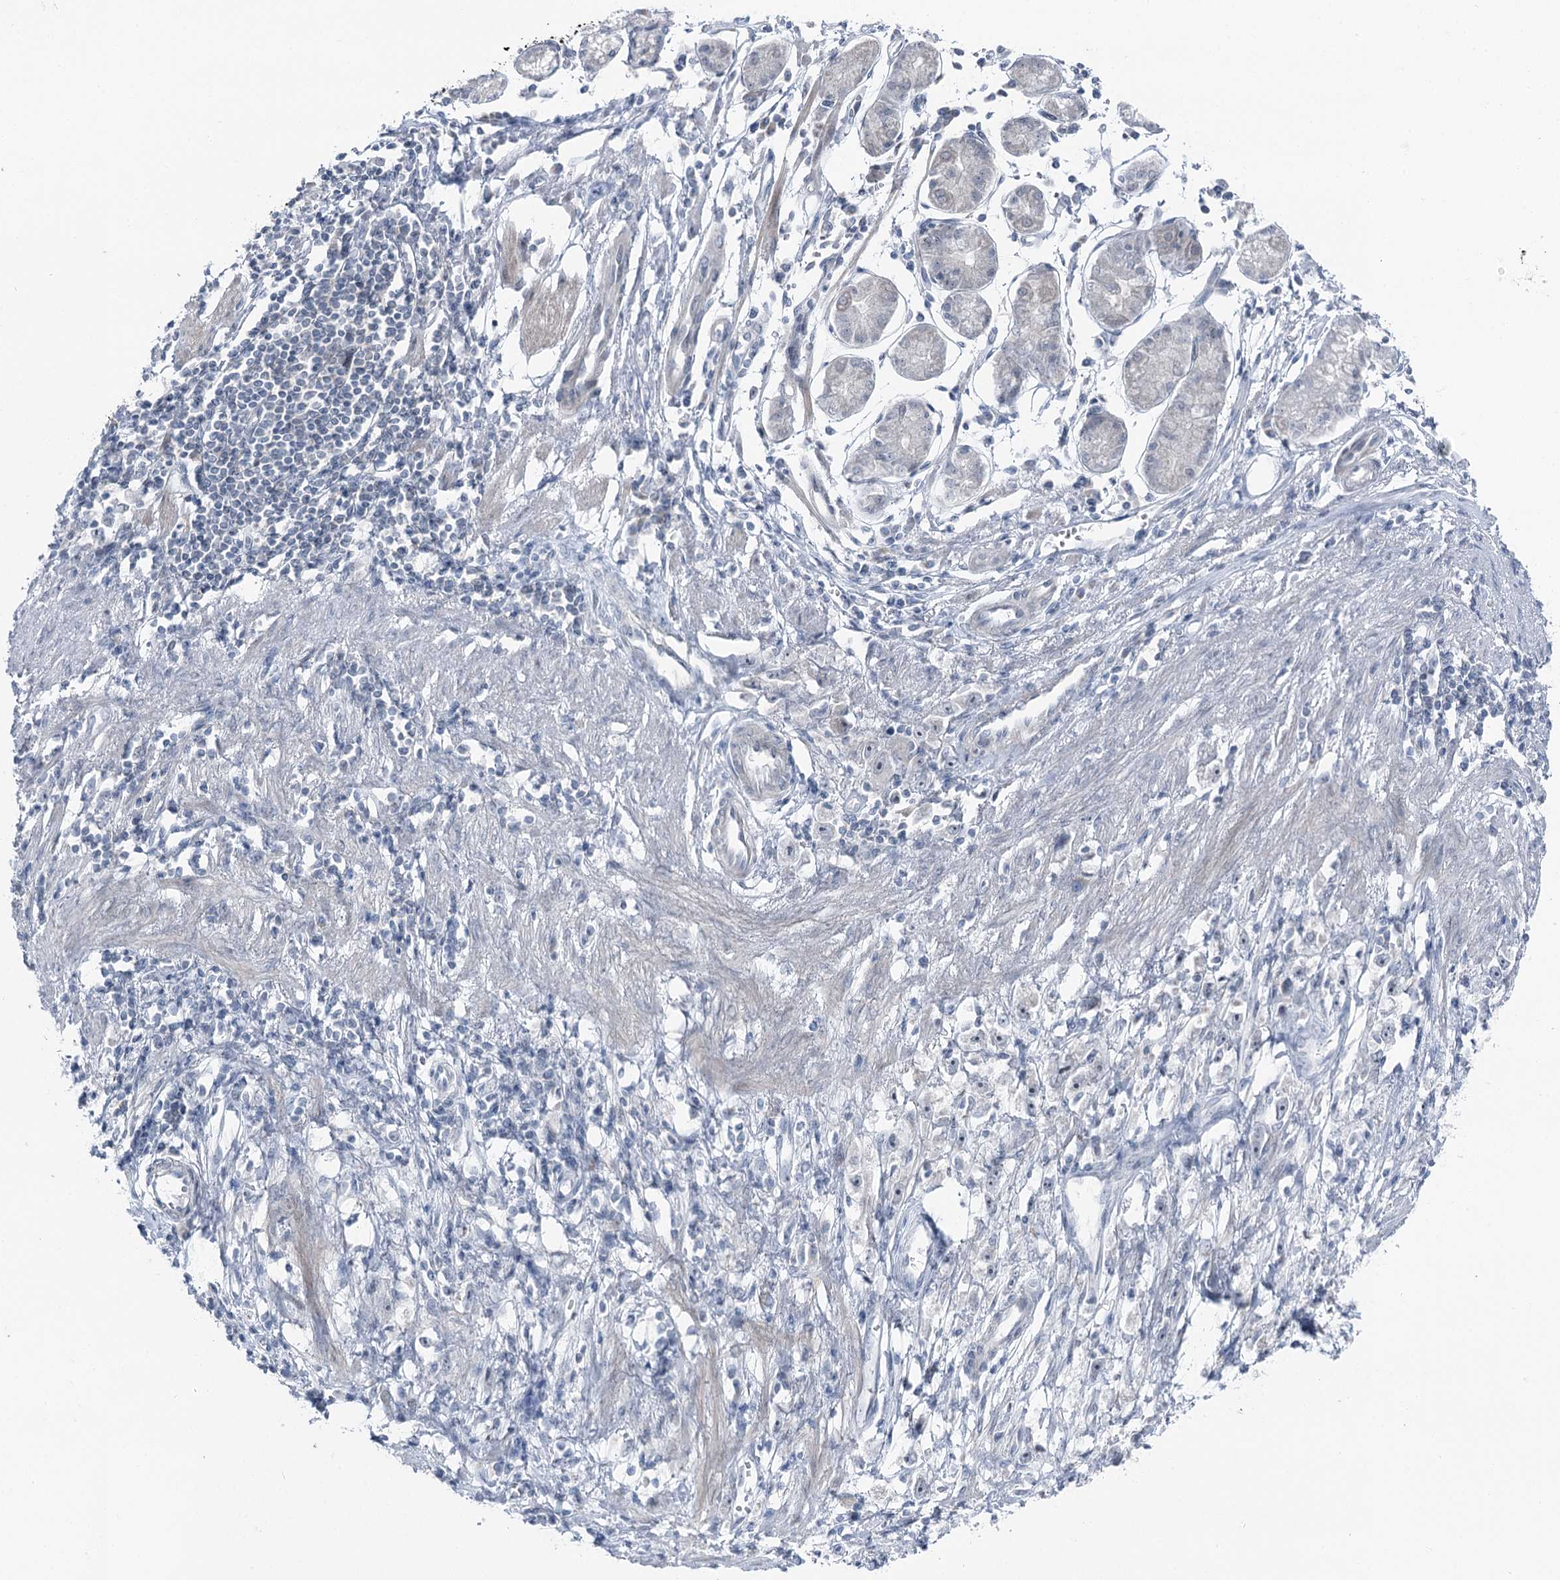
{"staining": {"intensity": "negative", "quantity": "none", "location": "none"}, "tissue": "stomach cancer", "cell_type": "Tumor cells", "image_type": "cancer", "snomed": [{"axis": "morphology", "description": "Adenocarcinoma, NOS"}, {"axis": "topography", "description": "Stomach"}], "caption": "Adenocarcinoma (stomach) stained for a protein using immunohistochemistry (IHC) demonstrates no expression tumor cells.", "gene": "STEEP1", "patient": {"sex": "female", "age": 59}}